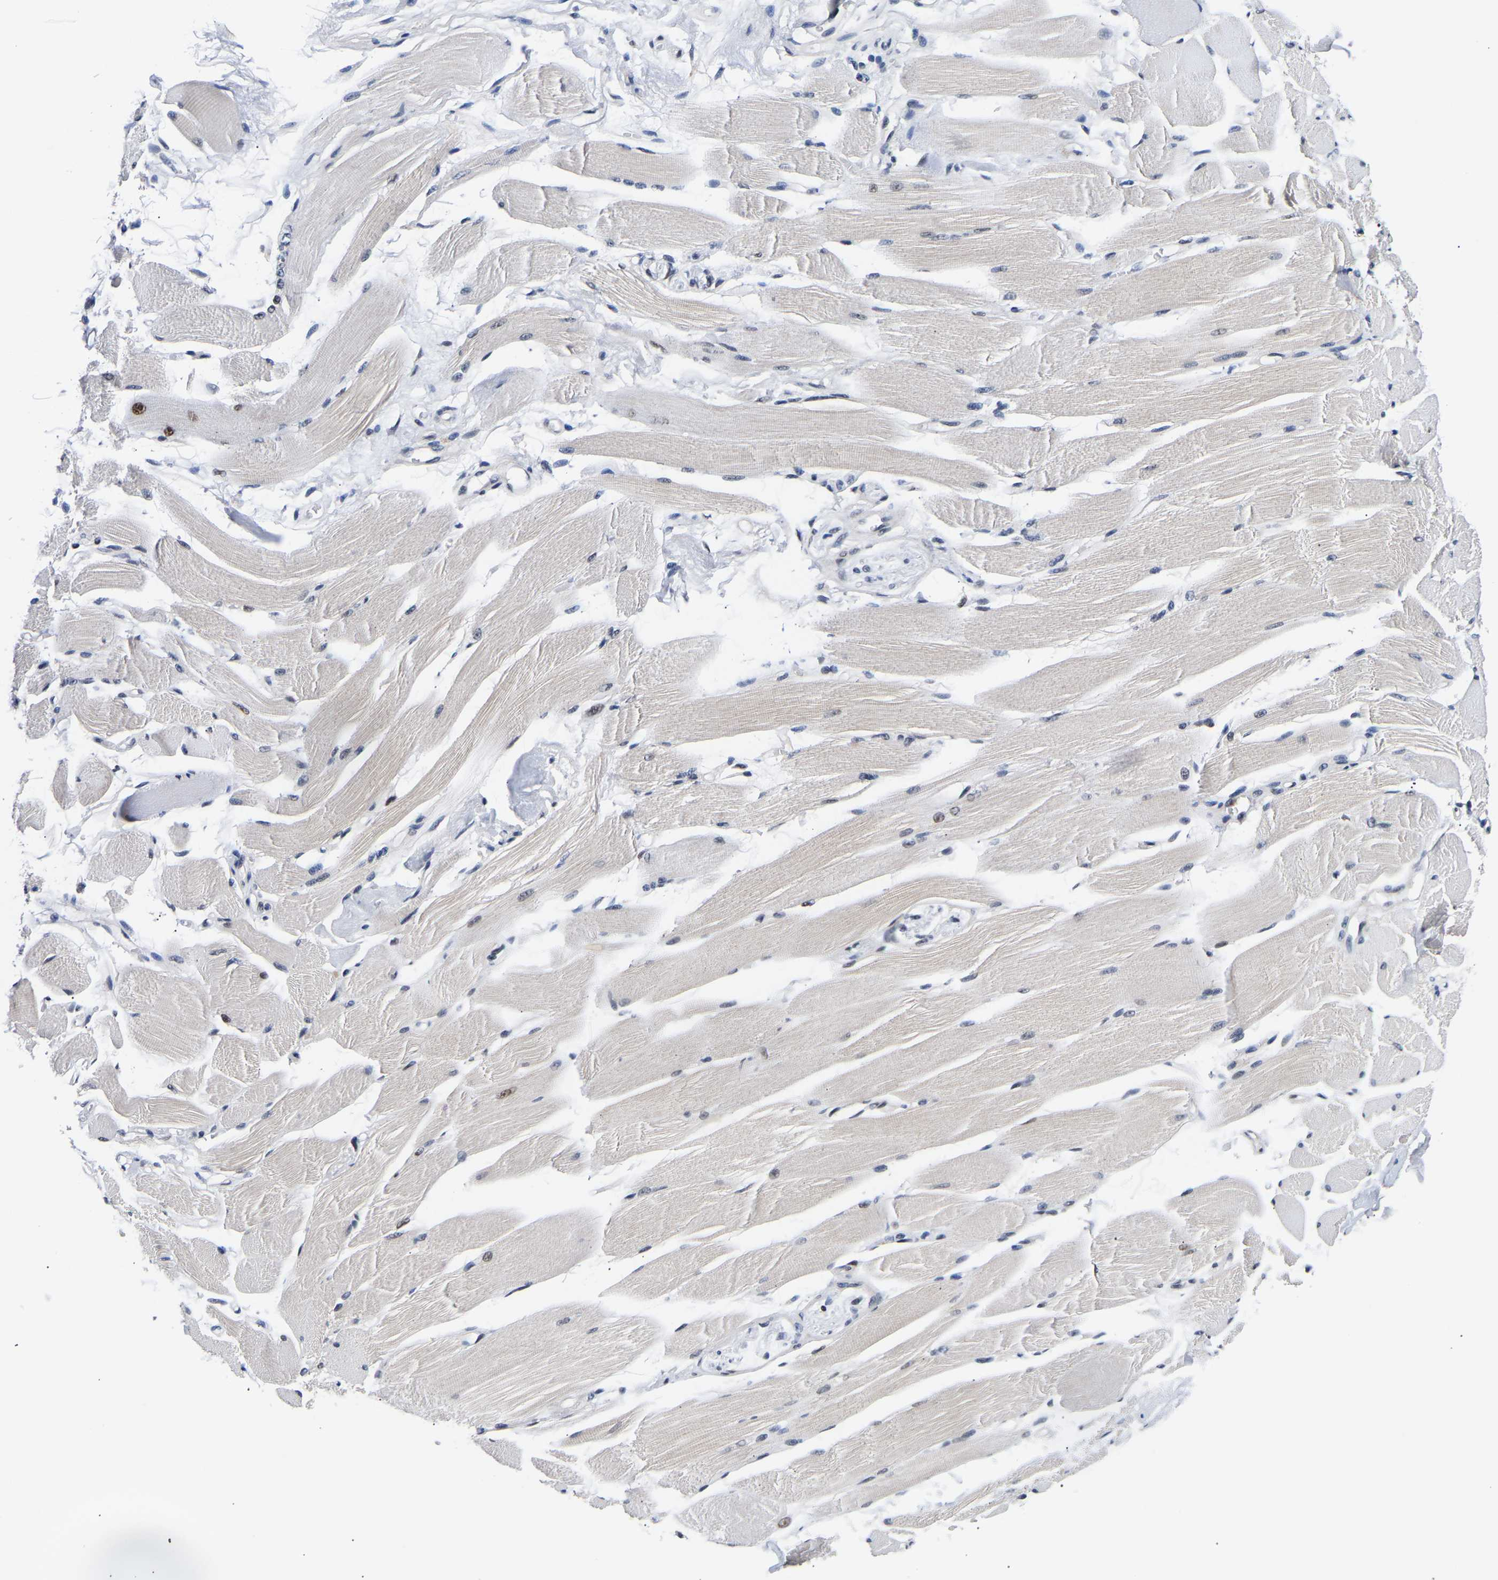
{"staining": {"intensity": "moderate", "quantity": "<25%", "location": "cytoplasmic/membranous"}, "tissue": "skeletal muscle", "cell_type": "Myocytes", "image_type": "normal", "snomed": [{"axis": "morphology", "description": "Normal tissue, NOS"}, {"axis": "topography", "description": "Skeletal muscle"}, {"axis": "topography", "description": "Peripheral nerve tissue"}], "caption": "Myocytes show low levels of moderate cytoplasmic/membranous staining in approximately <25% of cells in normal human skeletal muscle.", "gene": "PTRHD1", "patient": {"sex": "female", "age": 84}}